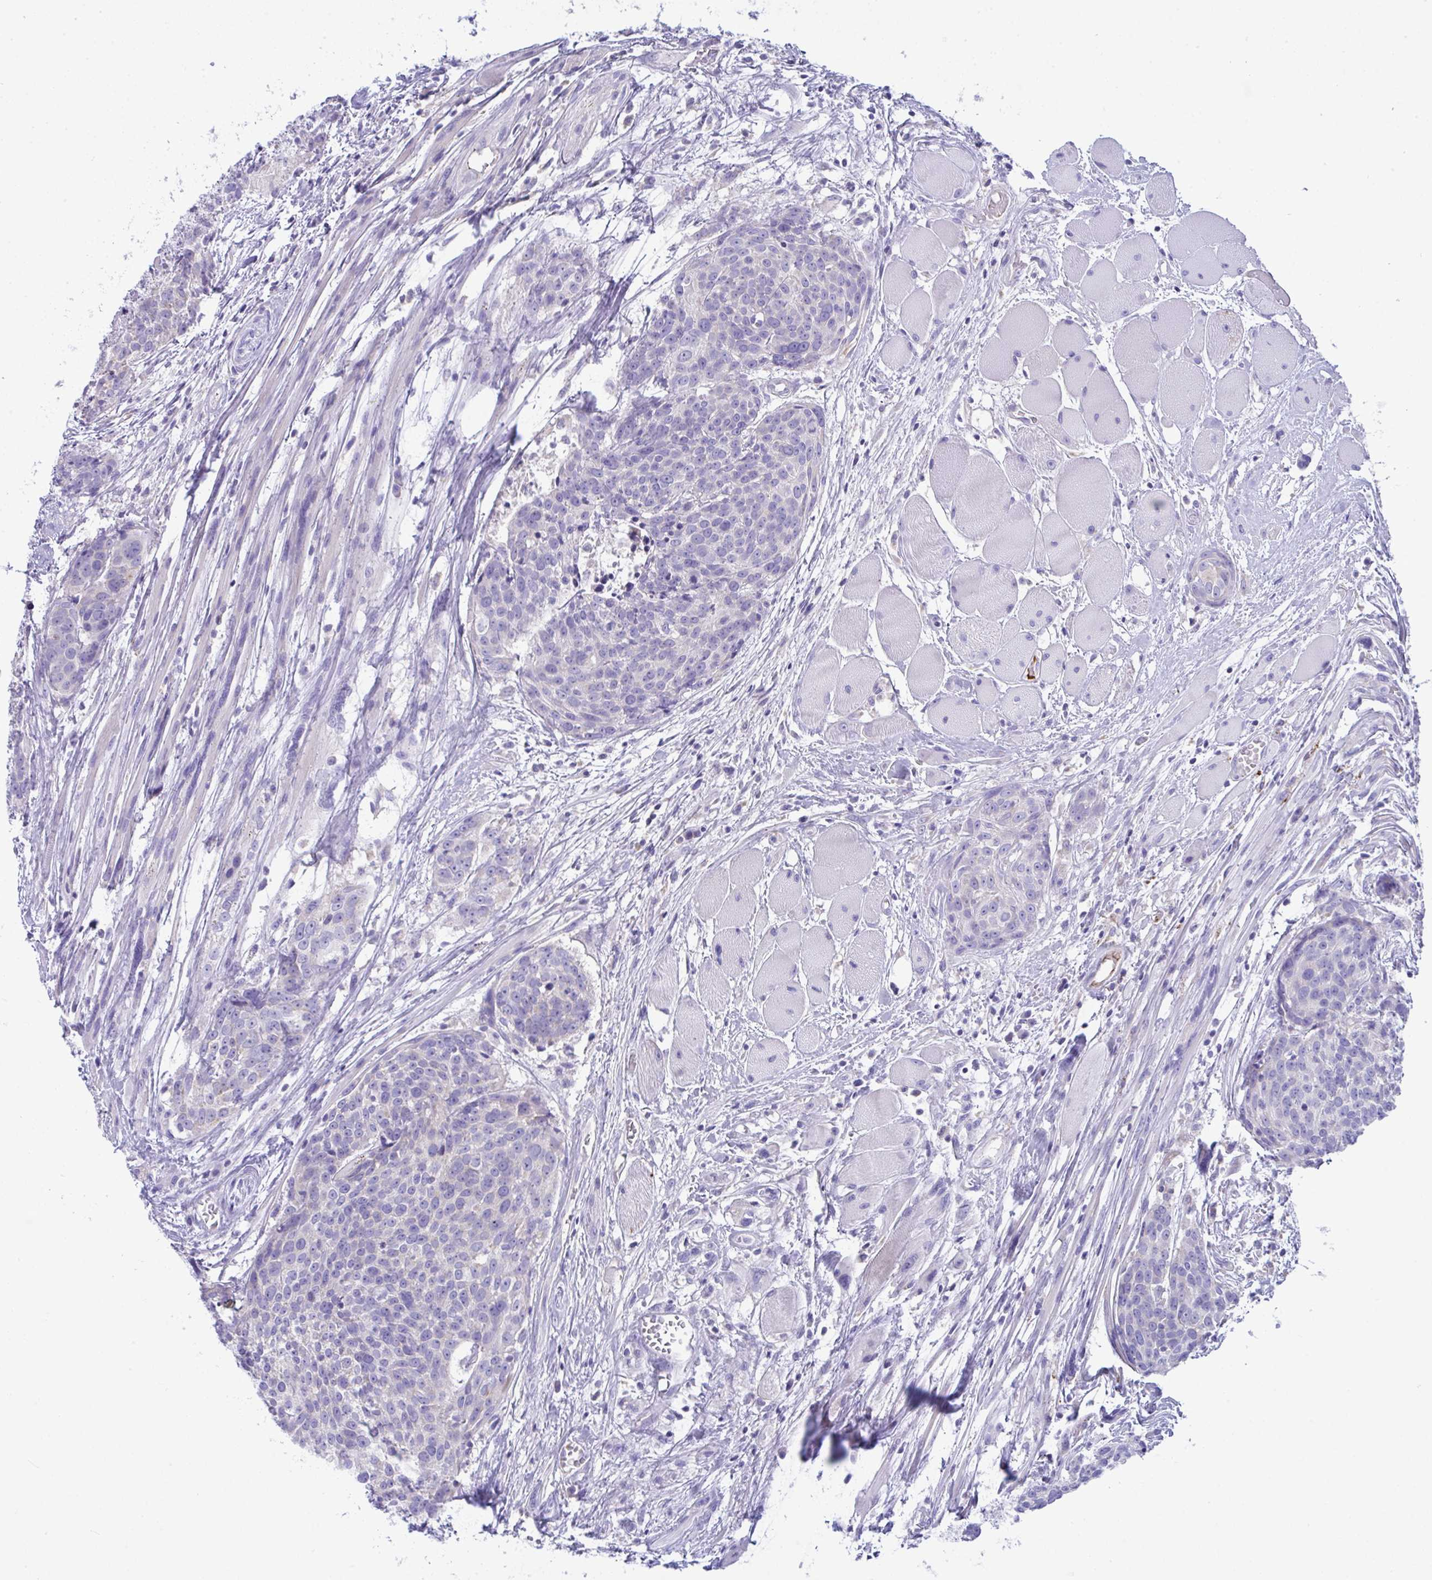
{"staining": {"intensity": "negative", "quantity": "none", "location": "none"}, "tissue": "head and neck cancer", "cell_type": "Tumor cells", "image_type": "cancer", "snomed": [{"axis": "morphology", "description": "Squamous cell carcinoma, NOS"}, {"axis": "topography", "description": "Oral tissue"}, {"axis": "topography", "description": "Head-Neck"}], "caption": "Immunohistochemistry micrograph of neoplastic tissue: human head and neck cancer (squamous cell carcinoma) stained with DAB reveals no significant protein positivity in tumor cells.", "gene": "PLA2G12B", "patient": {"sex": "male", "age": 64}}